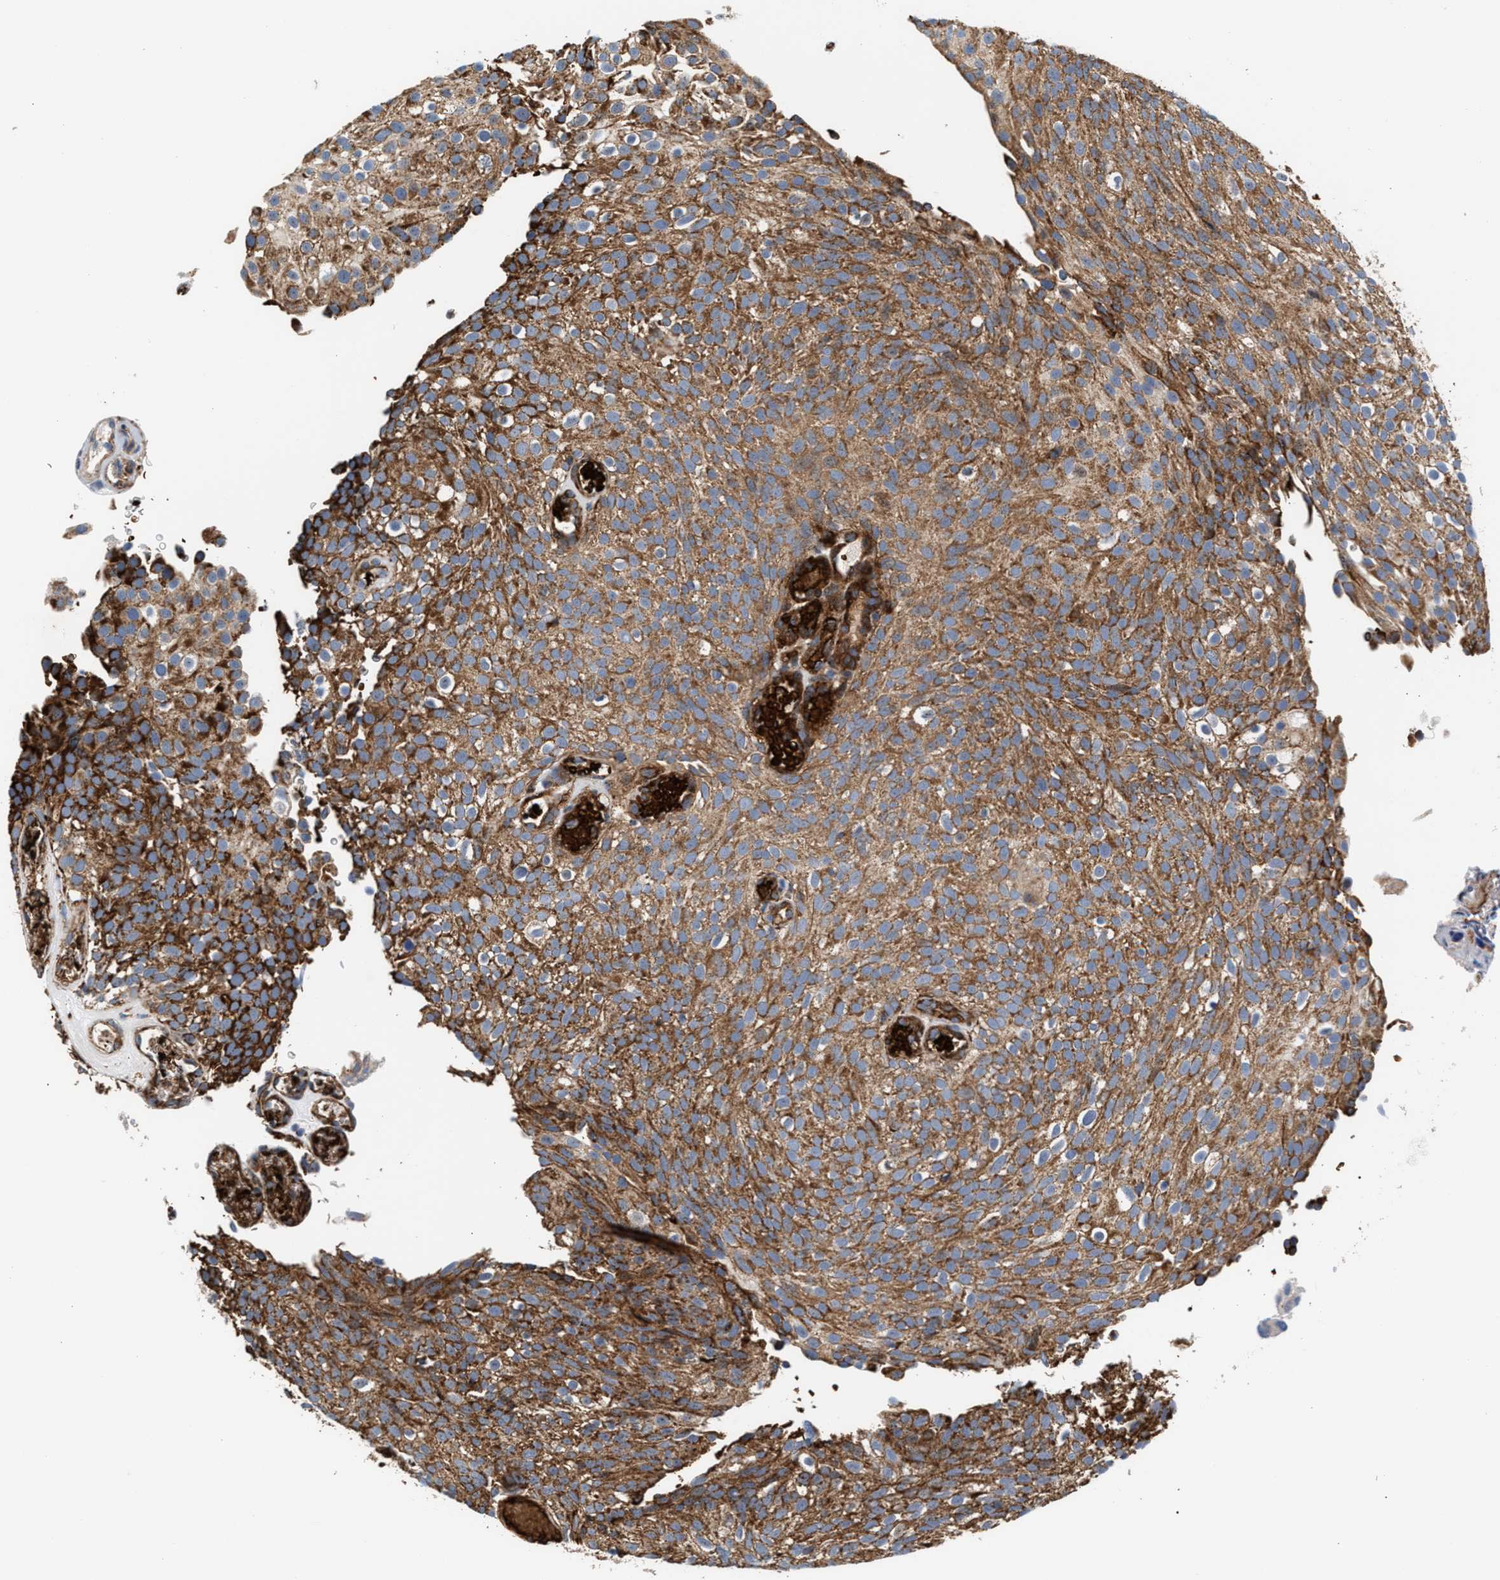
{"staining": {"intensity": "moderate", "quantity": ">75%", "location": "cytoplasmic/membranous"}, "tissue": "urothelial cancer", "cell_type": "Tumor cells", "image_type": "cancer", "snomed": [{"axis": "morphology", "description": "Urothelial carcinoma, Low grade"}, {"axis": "topography", "description": "Urinary bladder"}], "caption": "Immunohistochemical staining of human urothelial cancer demonstrates medium levels of moderate cytoplasmic/membranous expression in about >75% of tumor cells.", "gene": "SGK1", "patient": {"sex": "male", "age": 78}}